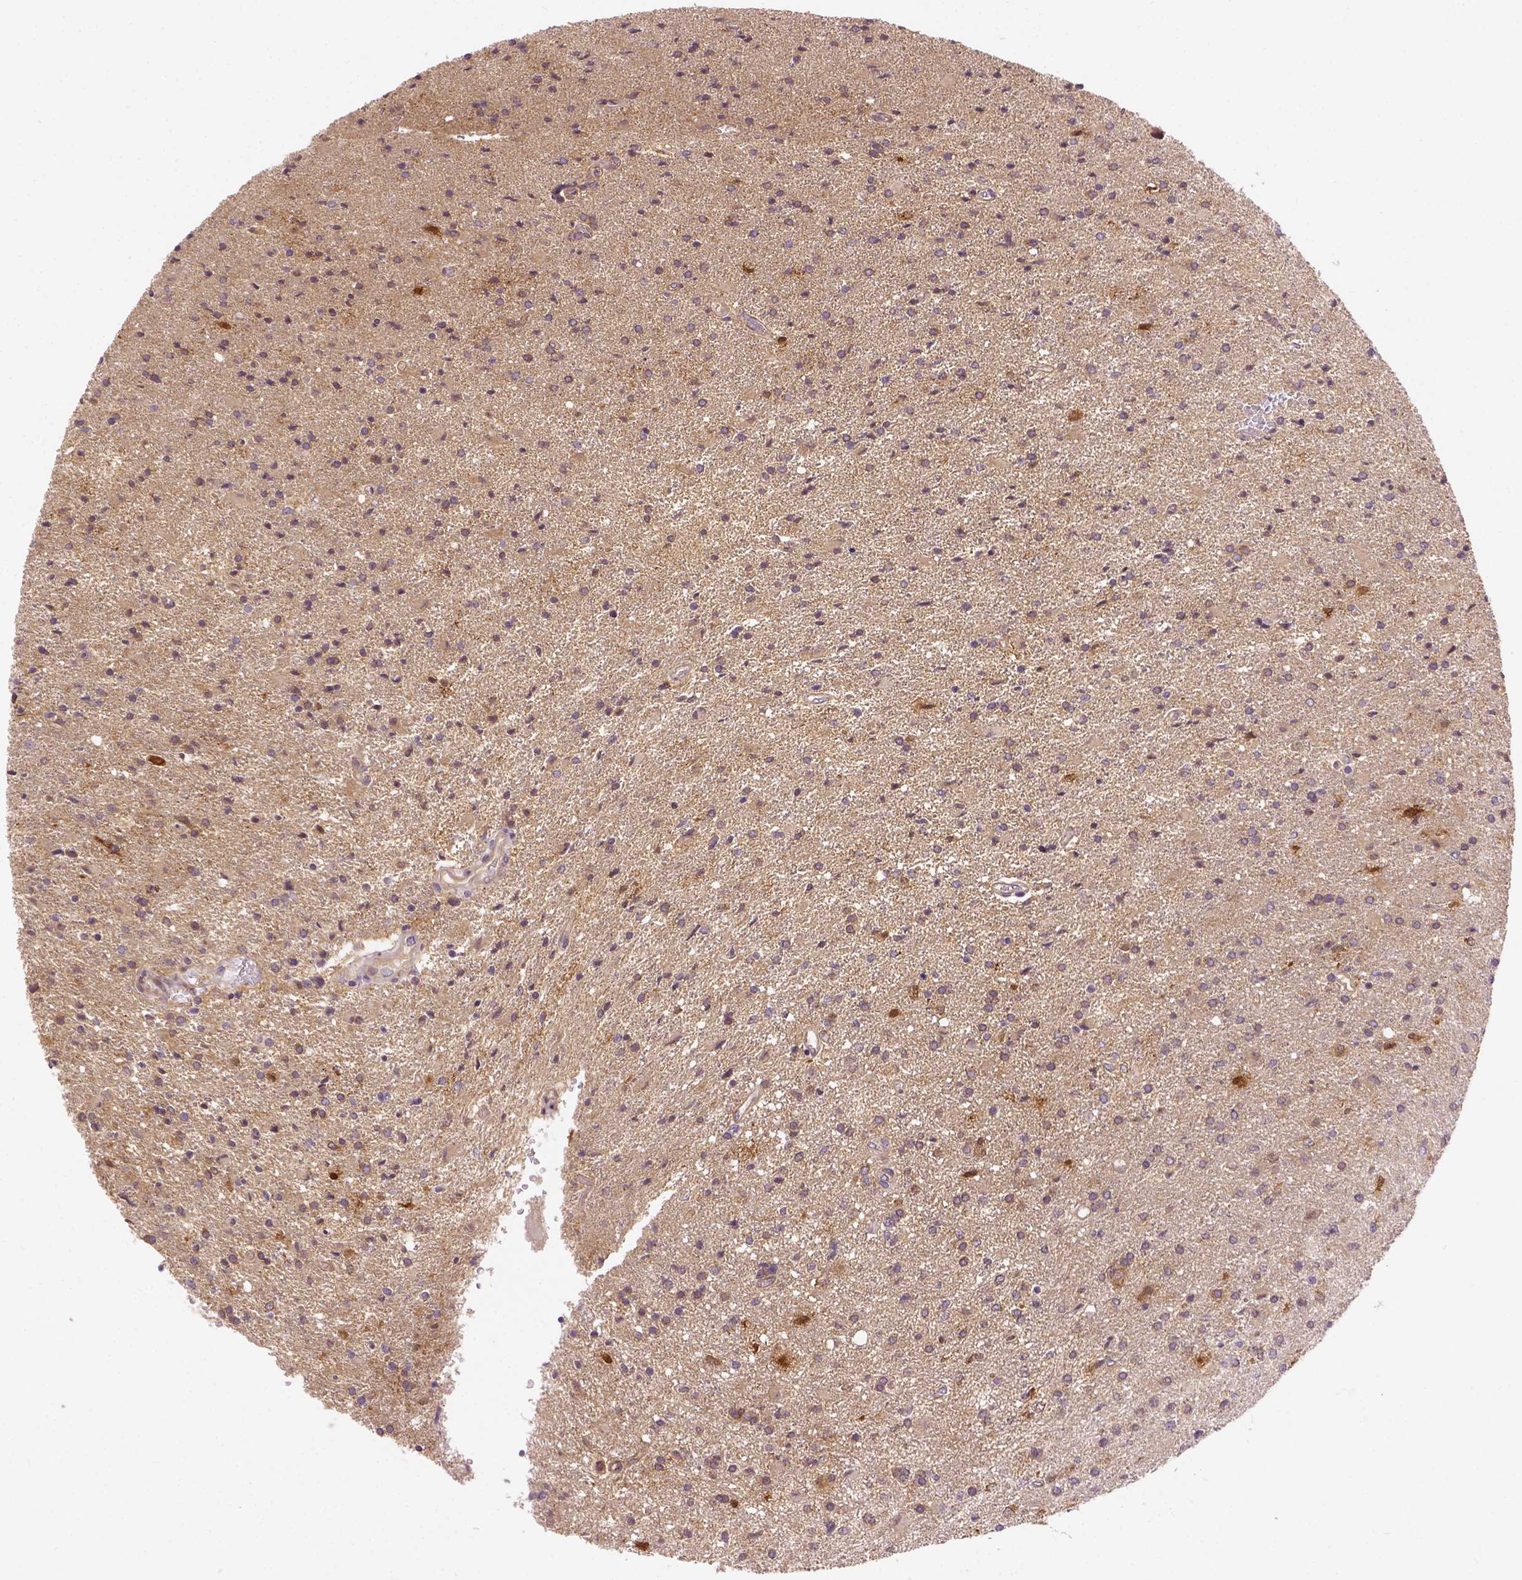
{"staining": {"intensity": "moderate", "quantity": "<25%", "location": "cytoplasmic/membranous"}, "tissue": "glioma", "cell_type": "Tumor cells", "image_type": "cancer", "snomed": [{"axis": "morphology", "description": "Glioma, malignant, High grade"}, {"axis": "topography", "description": "Cerebral cortex"}], "caption": "Immunohistochemistry (DAB) staining of glioma exhibits moderate cytoplasmic/membranous protein expression in approximately <25% of tumor cells.", "gene": "KAZN", "patient": {"sex": "male", "age": 70}}